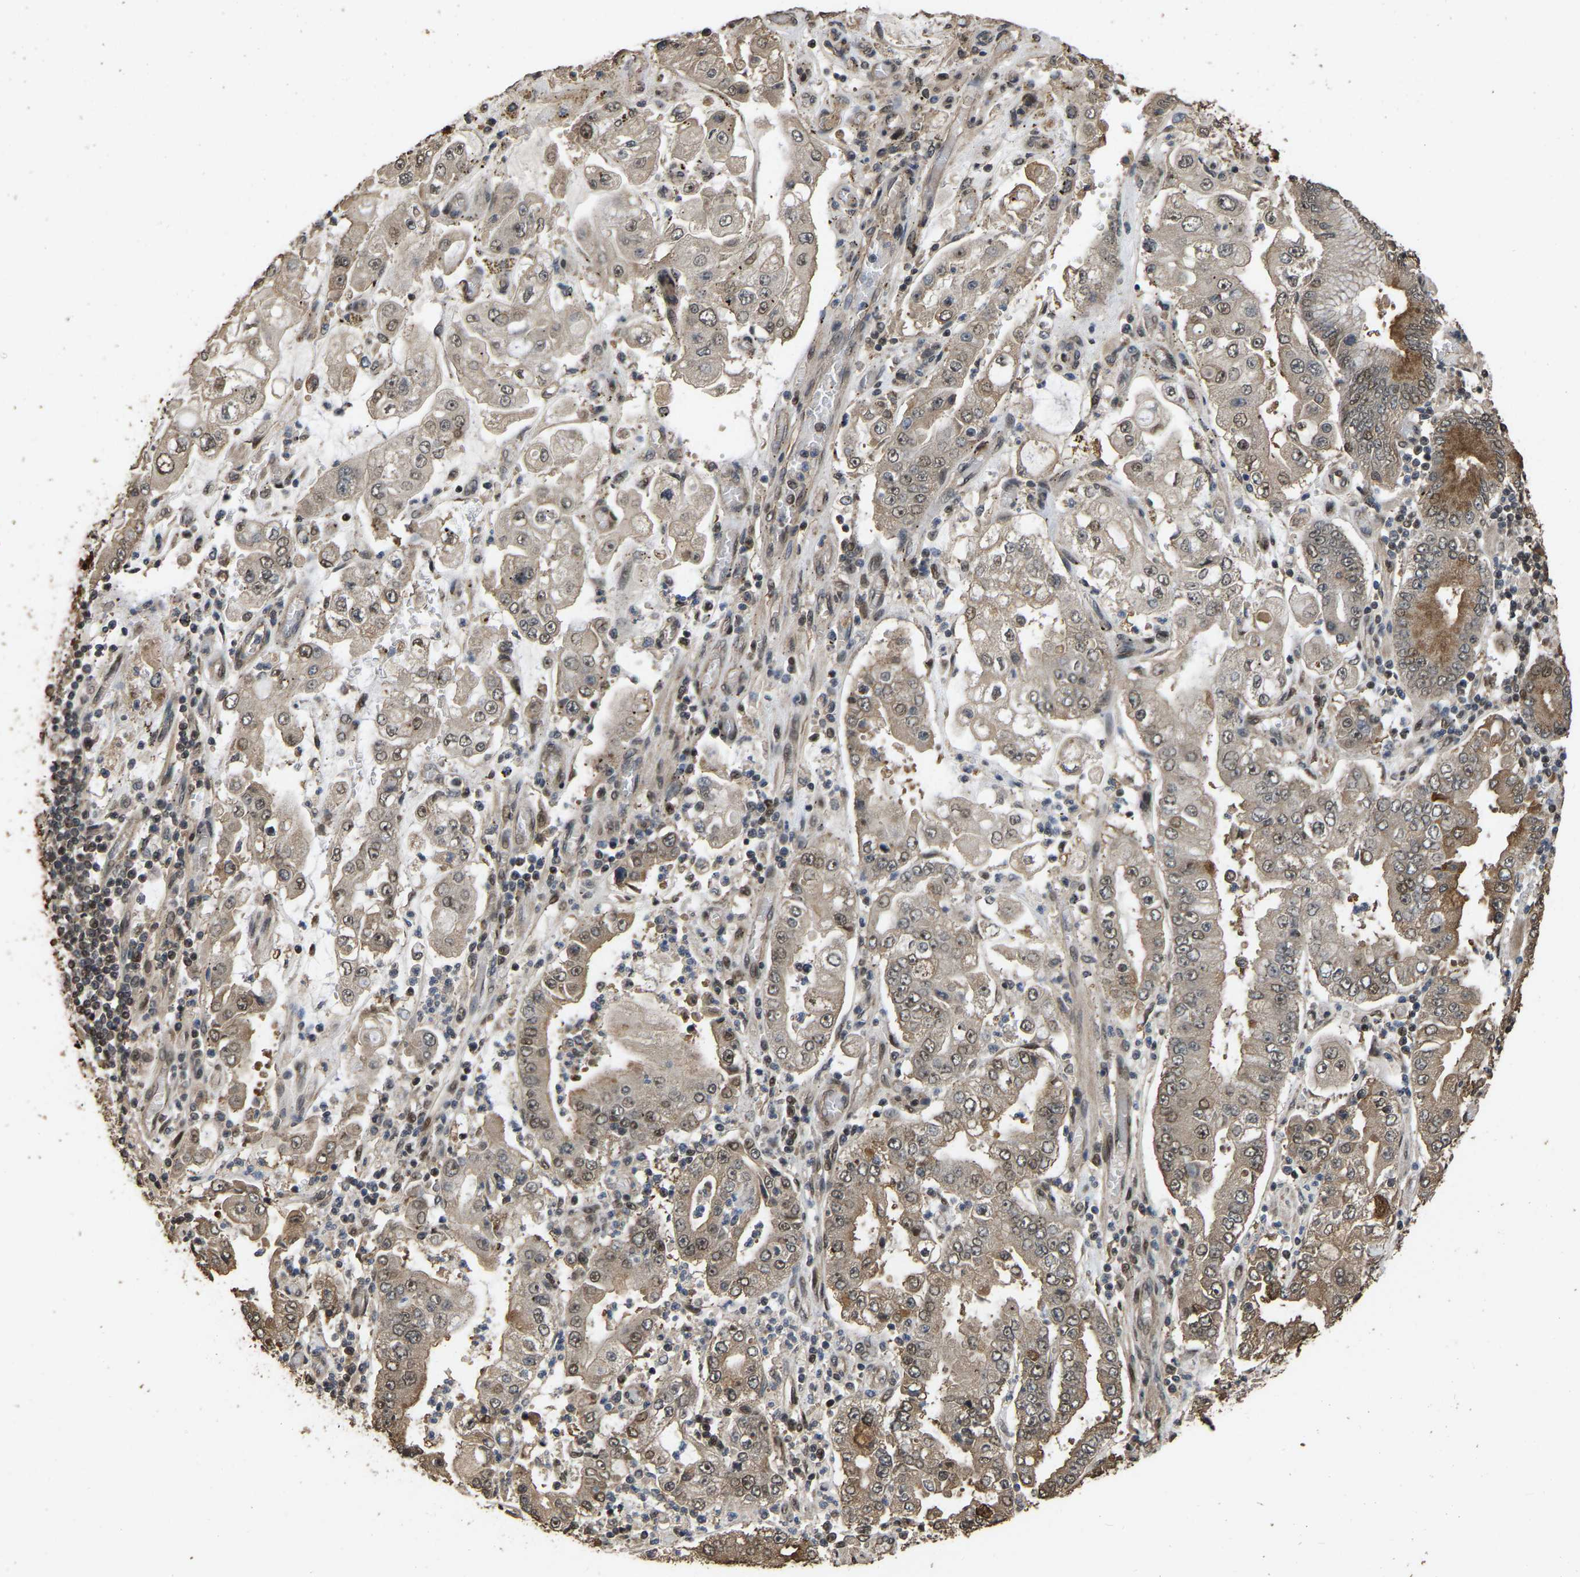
{"staining": {"intensity": "moderate", "quantity": ">75%", "location": "cytoplasmic/membranous"}, "tissue": "stomach cancer", "cell_type": "Tumor cells", "image_type": "cancer", "snomed": [{"axis": "morphology", "description": "Adenocarcinoma, NOS"}, {"axis": "topography", "description": "Stomach"}], "caption": "Protein staining of stomach cancer (adenocarcinoma) tissue reveals moderate cytoplasmic/membranous staining in about >75% of tumor cells.", "gene": "ARHGAP23", "patient": {"sex": "male", "age": 76}}